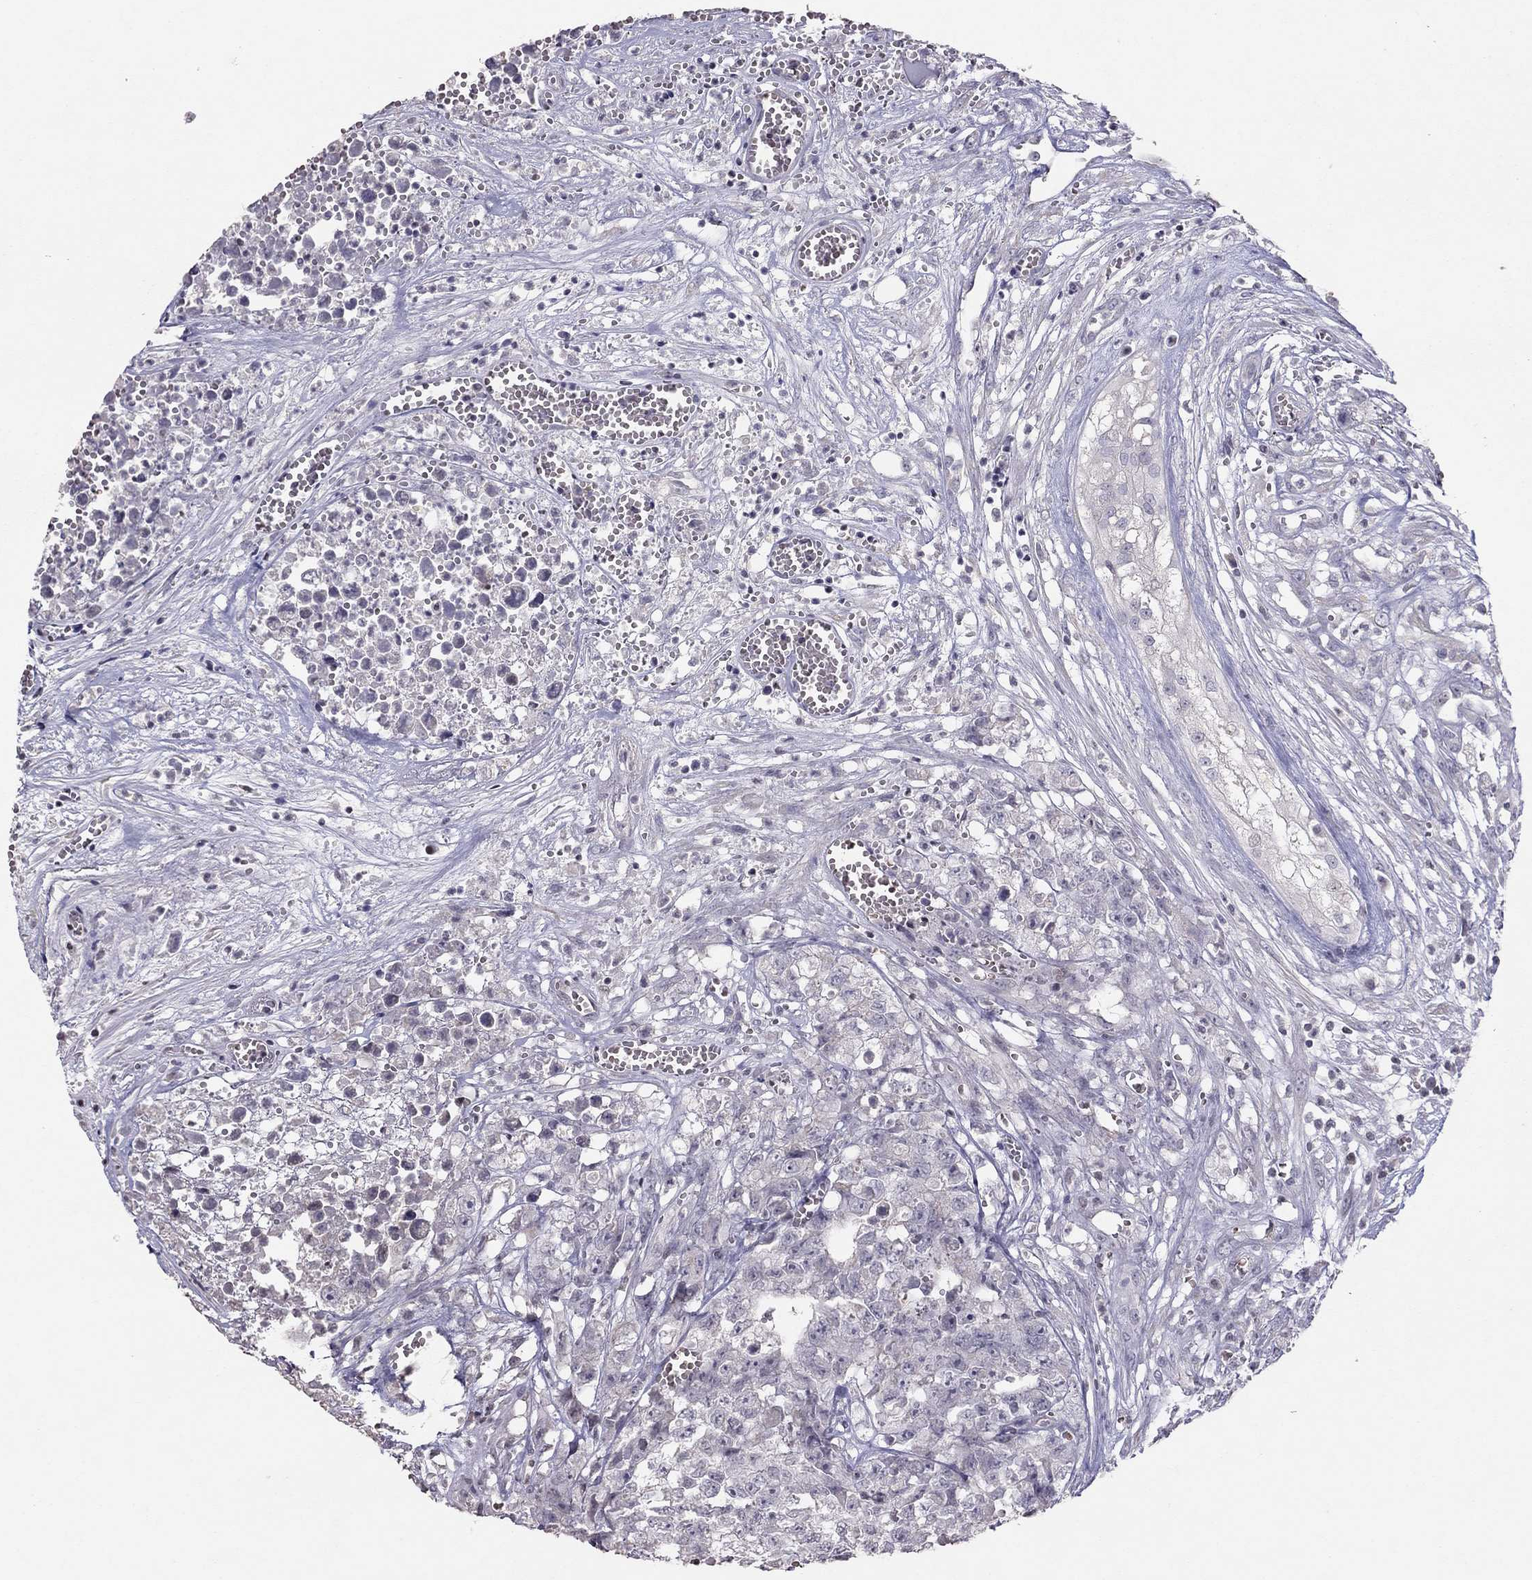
{"staining": {"intensity": "negative", "quantity": "none", "location": "none"}, "tissue": "testis cancer", "cell_type": "Tumor cells", "image_type": "cancer", "snomed": [{"axis": "morphology", "description": "Seminoma, NOS"}, {"axis": "morphology", "description": "Carcinoma, Embryonal, NOS"}, {"axis": "topography", "description": "Testis"}], "caption": "IHC image of testis cancer stained for a protein (brown), which demonstrates no positivity in tumor cells.", "gene": "TSHB", "patient": {"sex": "male", "age": 22}}